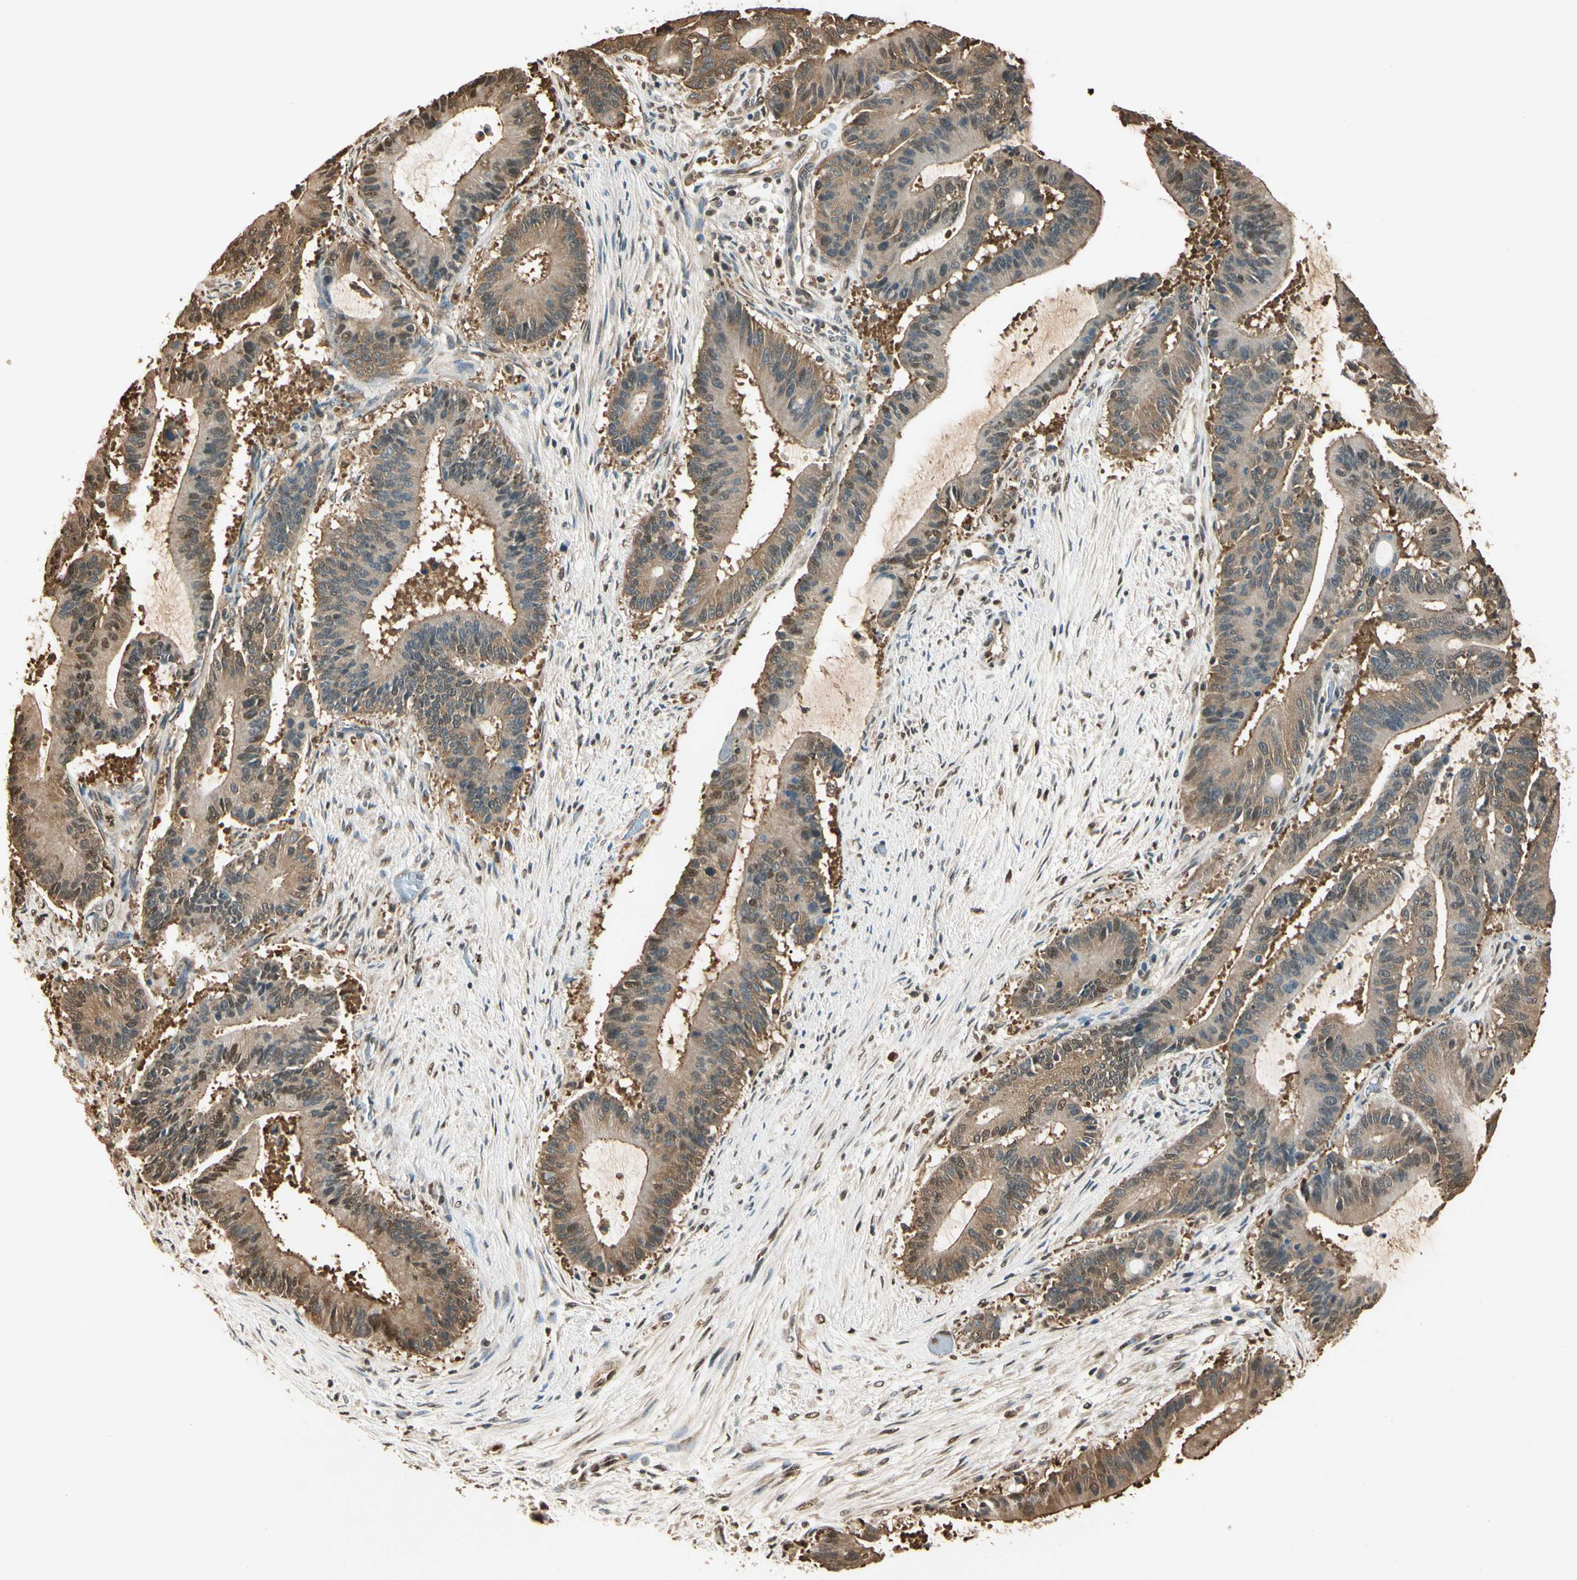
{"staining": {"intensity": "weak", "quantity": "25%-75%", "location": "cytoplasmic/membranous,nuclear"}, "tissue": "liver cancer", "cell_type": "Tumor cells", "image_type": "cancer", "snomed": [{"axis": "morphology", "description": "Cholangiocarcinoma"}, {"axis": "topography", "description": "Liver"}], "caption": "The image shows a brown stain indicating the presence of a protein in the cytoplasmic/membranous and nuclear of tumor cells in liver cholangiocarcinoma.", "gene": "PNCK", "patient": {"sex": "female", "age": 73}}